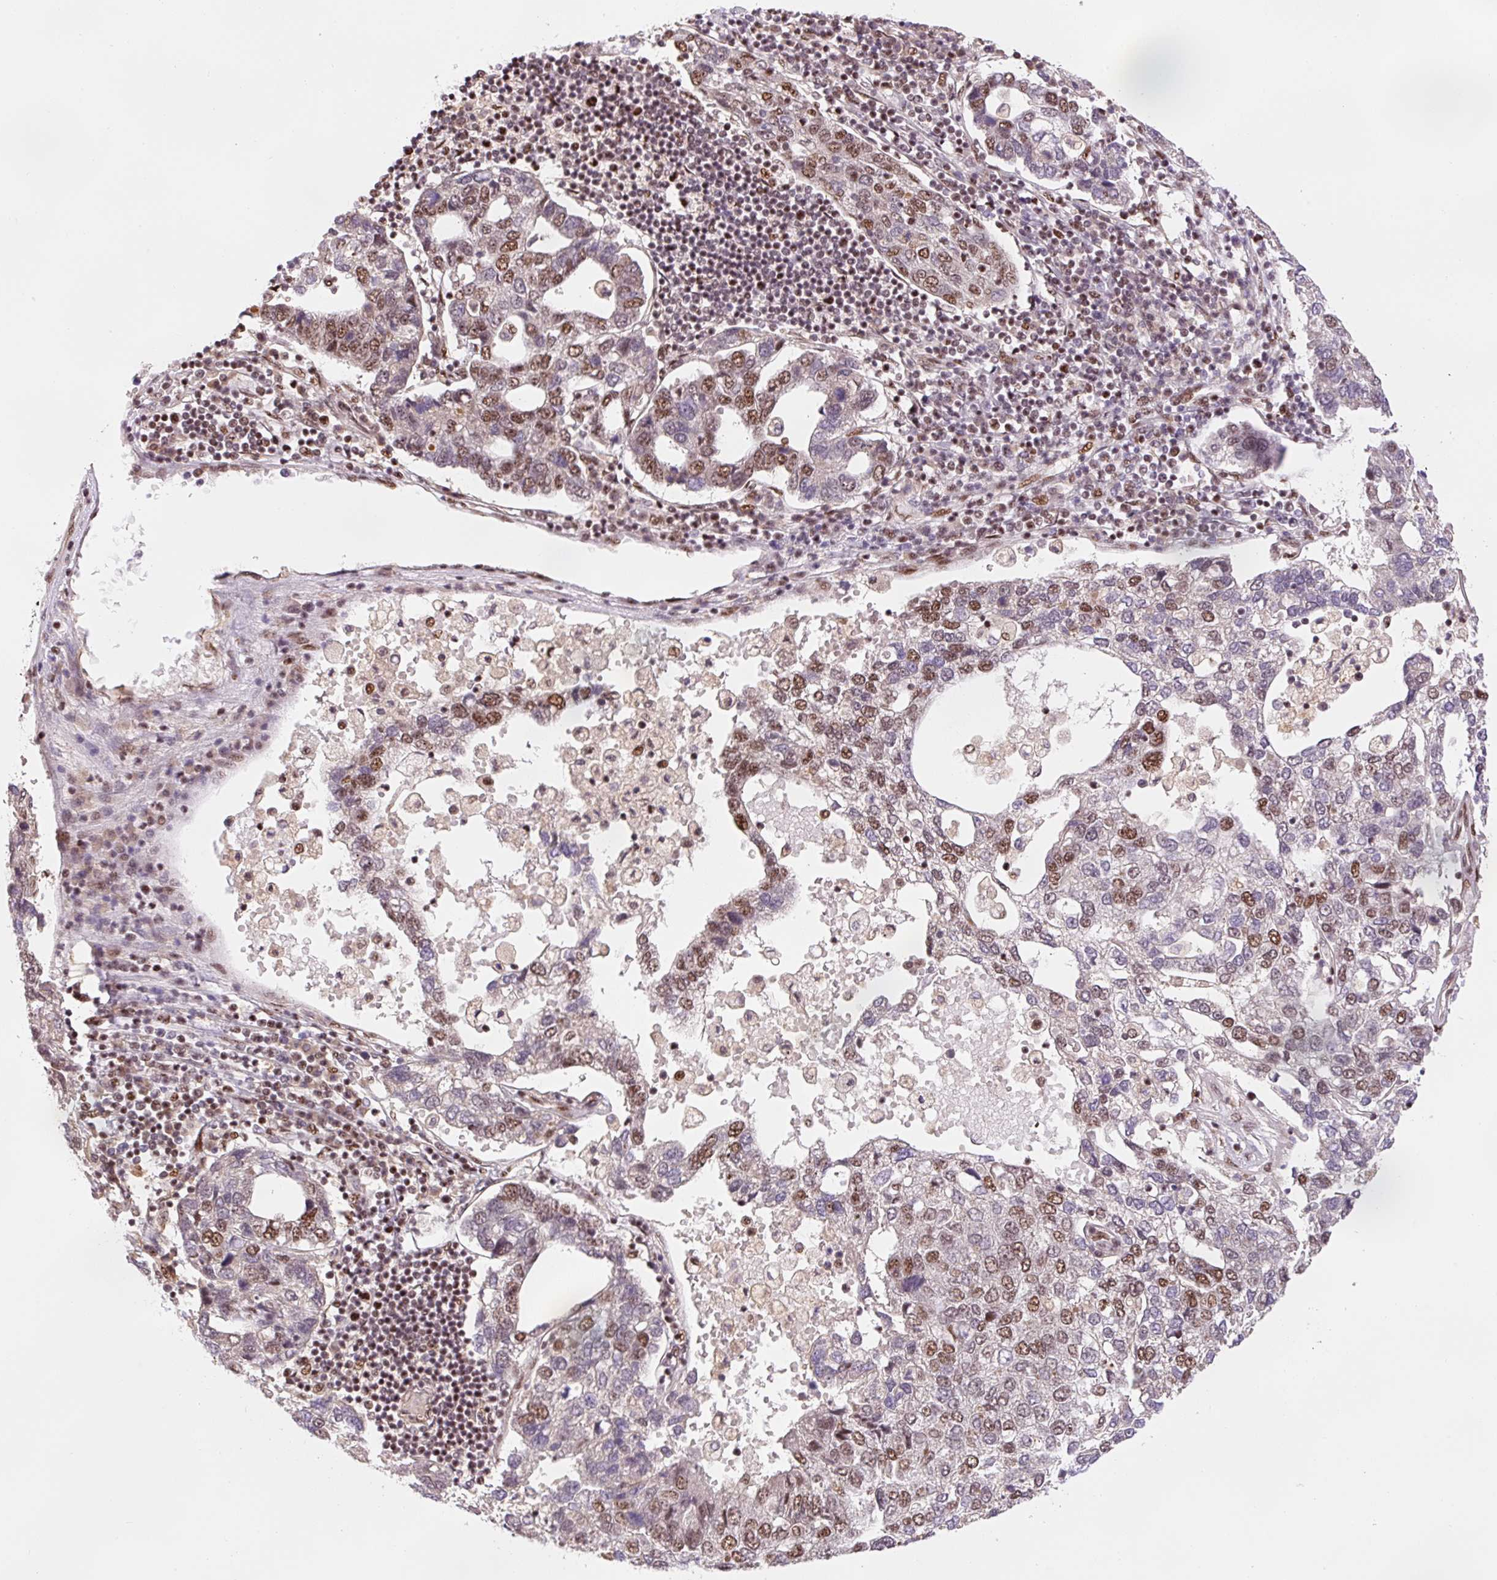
{"staining": {"intensity": "moderate", "quantity": "25%-75%", "location": "nuclear"}, "tissue": "pancreatic cancer", "cell_type": "Tumor cells", "image_type": "cancer", "snomed": [{"axis": "morphology", "description": "Adenocarcinoma, NOS"}, {"axis": "topography", "description": "Pancreas"}], "caption": "Brown immunohistochemical staining in adenocarcinoma (pancreatic) reveals moderate nuclear positivity in about 25%-75% of tumor cells. (DAB (3,3'-diaminobenzidine) IHC with brightfield microscopy, high magnification).", "gene": "INTS8", "patient": {"sex": "female", "age": 61}}